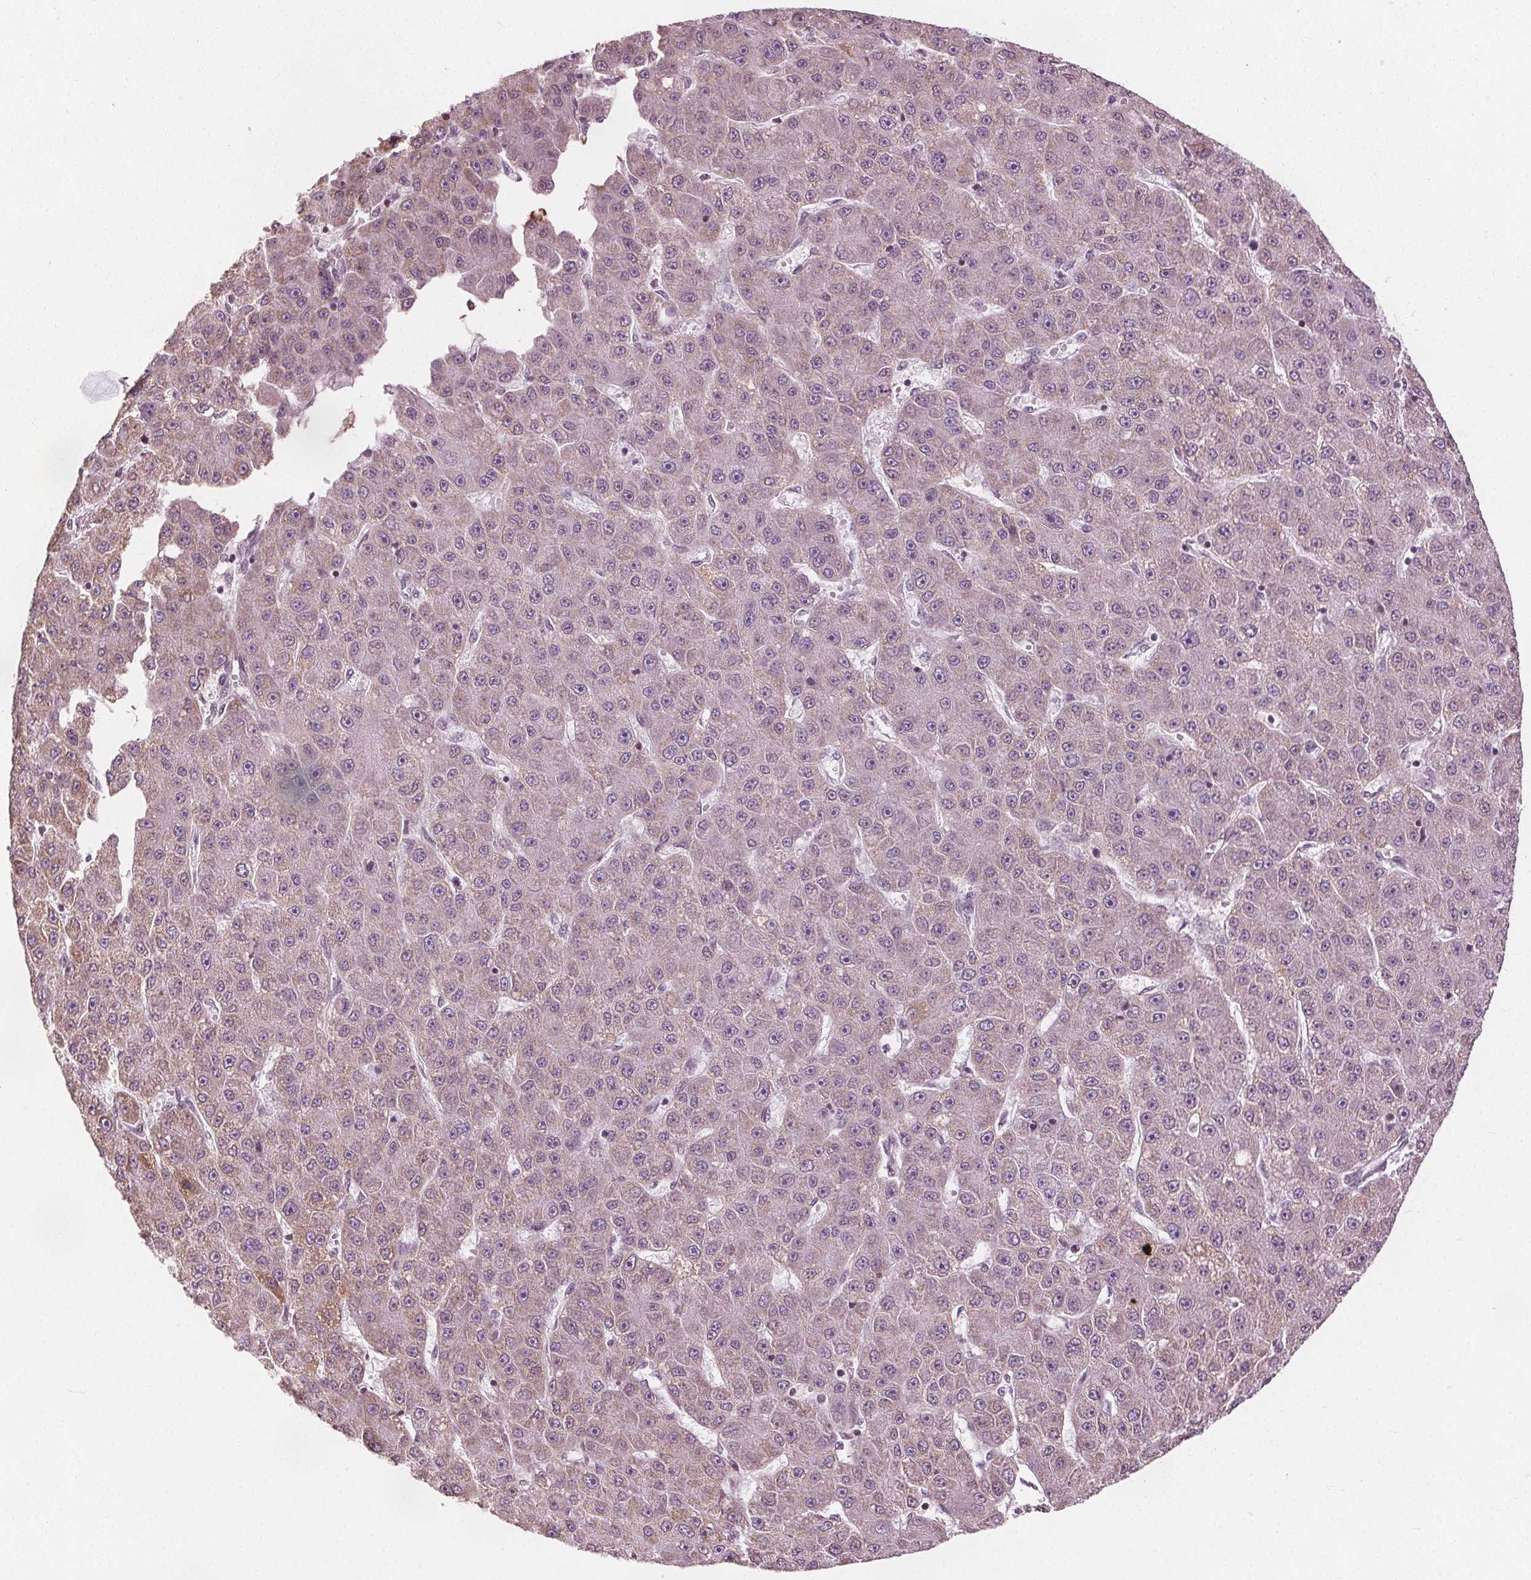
{"staining": {"intensity": "moderate", "quantity": "<25%", "location": "cytoplasmic/membranous"}, "tissue": "liver cancer", "cell_type": "Tumor cells", "image_type": "cancer", "snomed": [{"axis": "morphology", "description": "Carcinoma, Hepatocellular, NOS"}, {"axis": "topography", "description": "Liver"}], "caption": "Brown immunohistochemical staining in human hepatocellular carcinoma (liver) displays moderate cytoplasmic/membranous positivity in approximately <25% of tumor cells.", "gene": "LFNG", "patient": {"sex": "male", "age": 67}}